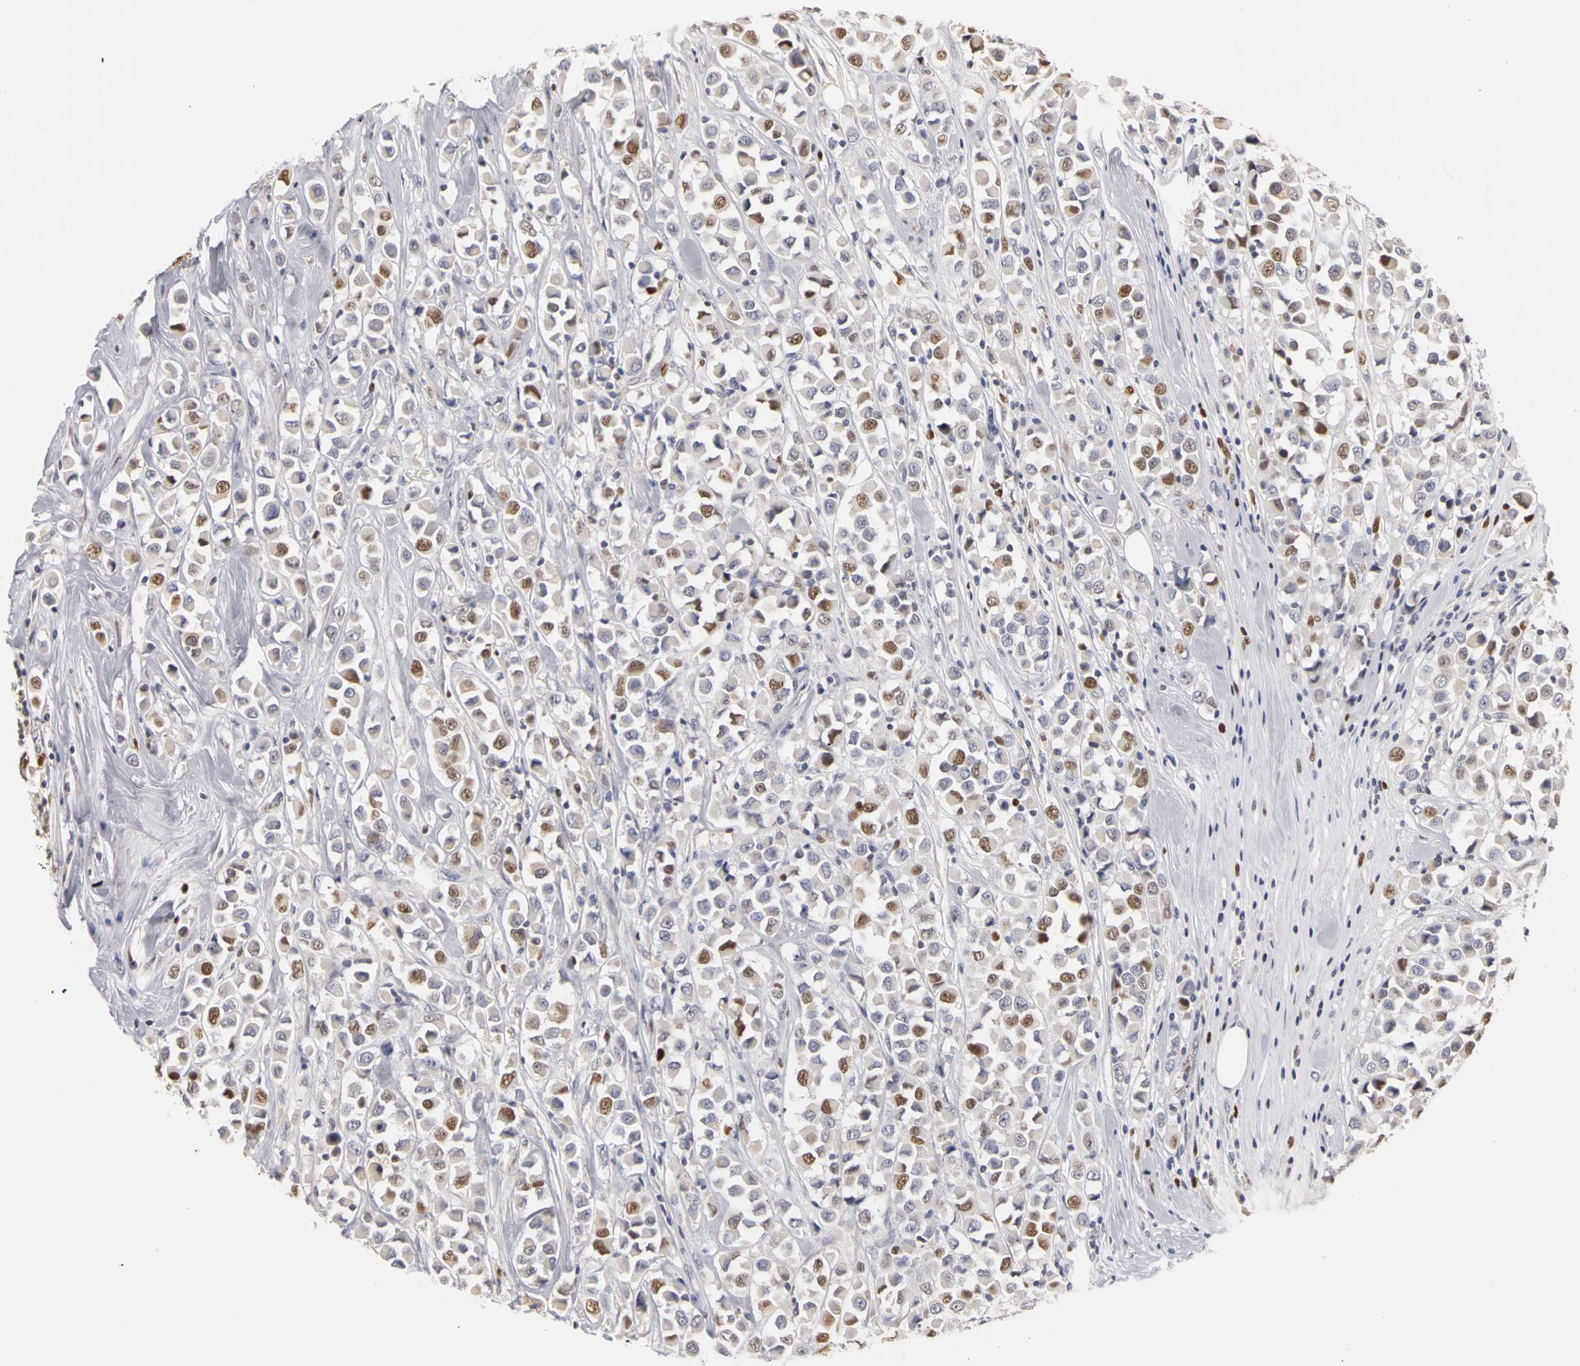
{"staining": {"intensity": "moderate", "quantity": "<25%", "location": "nuclear"}, "tissue": "breast cancer", "cell_type": "Tumor cells", "image_type": "cancer", "snomed": [{"axis": "morphology", "description": "Duct carcinoma"}, {"axis": "topography", "description": "Breast"}], "caption": "A high-resolution micrograph shows IHC staining of breast cancer (intraductal carcinoma), which exhibits moderate nuclear expression in approximately <25% of tumor cells. The staining was performed using DAB (3,3'-diaminobenzidine), with brown indicating positive protein expression. Nuclei are stained blue with hematoxylin.", "gene": "MCM6", "patient": {"sex": "female", "age": 61}}